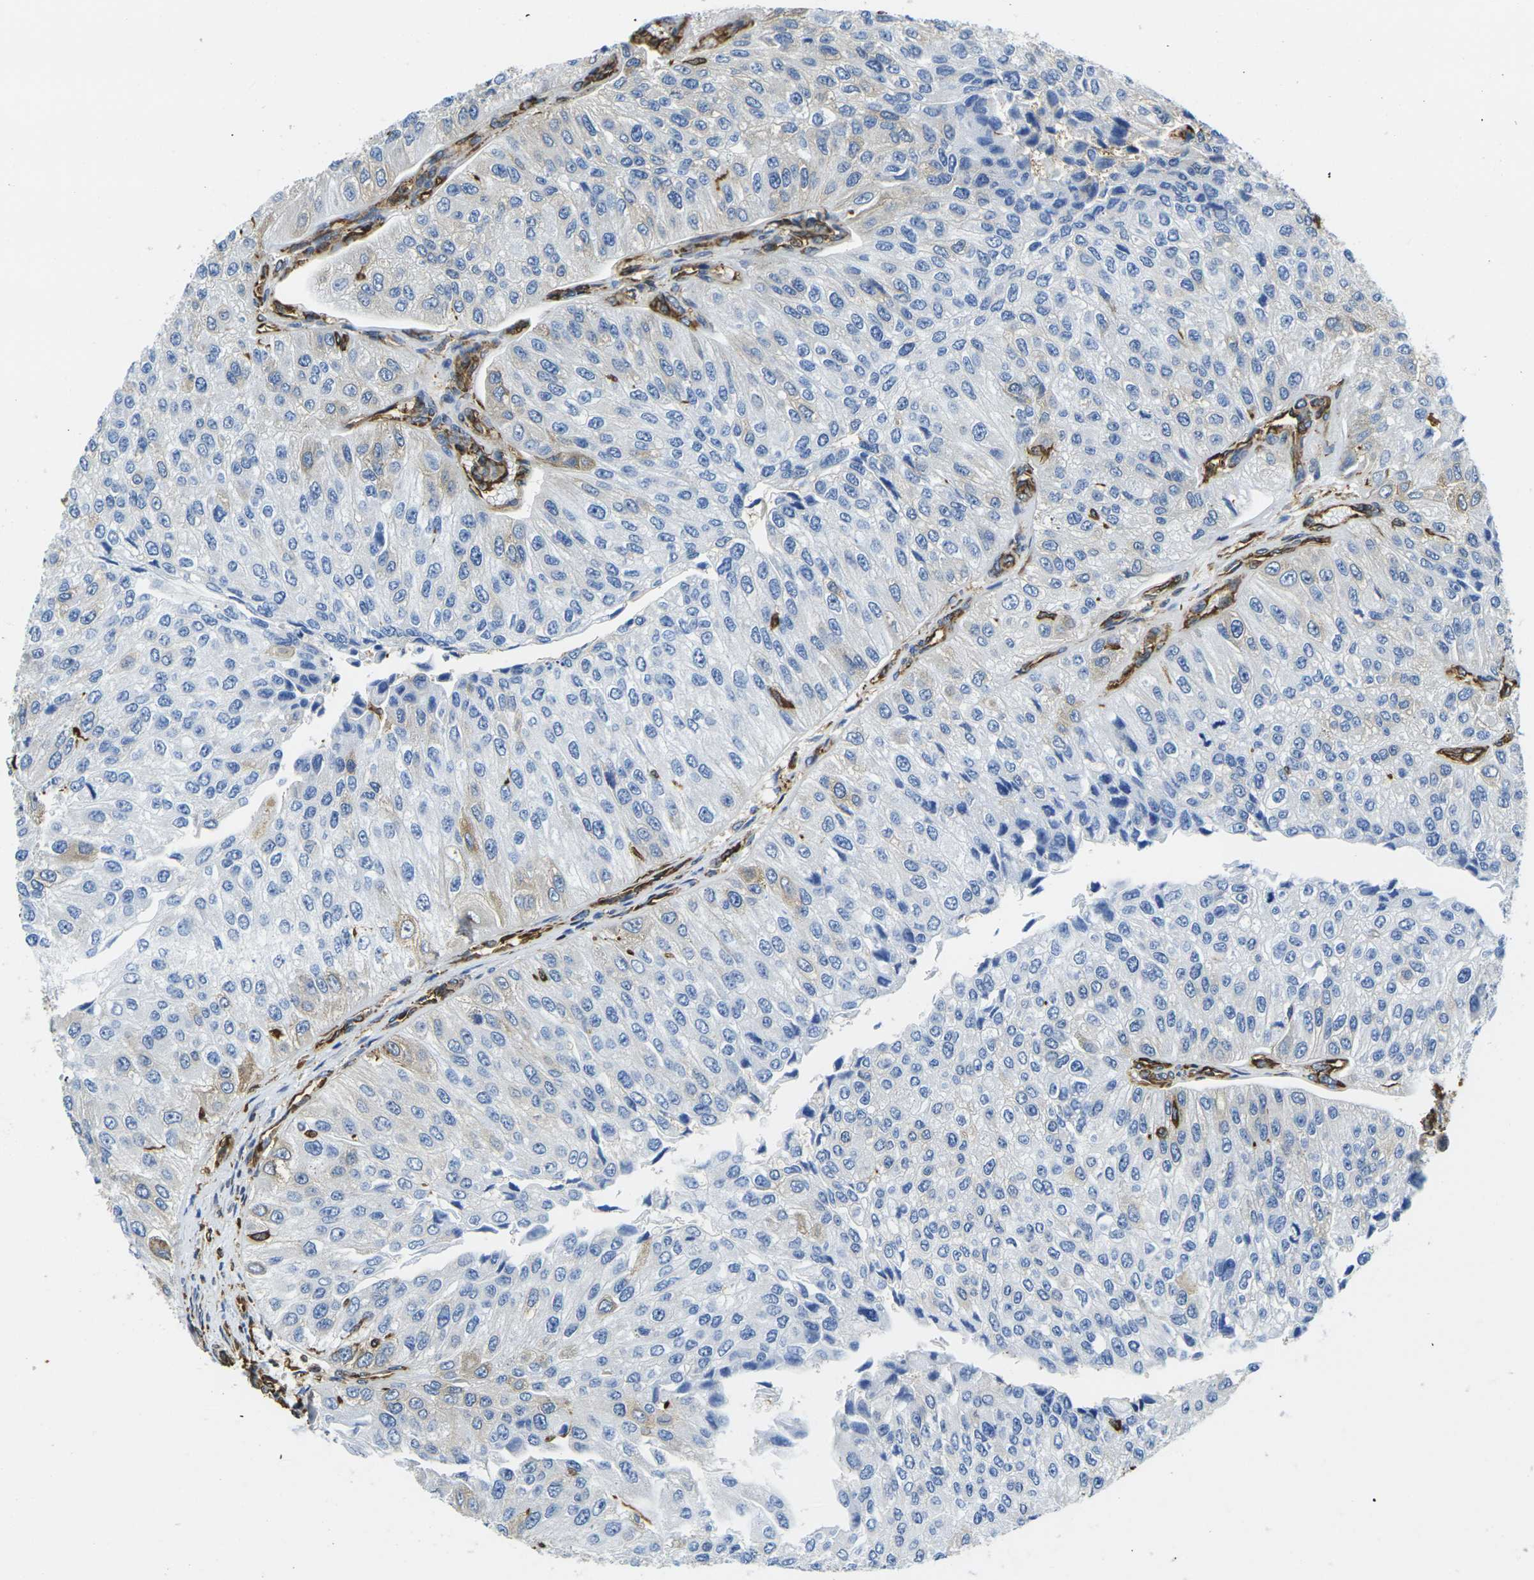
{"staining": {"intensity": "weak", "quantity": "<25%", "location": "cytoplasmic/membranous"}, "tissue": "urothelial cancer", "cell_type": "Tumor cells", "image_type": "cancer", "snomed": [{"axis": "morphology", "description": "Urothelial carcinoma, High grade"}, {"axis": "topography", "description": "Kidney"}, {"axis": "topography", "description": "Urinary bladder"}], "caption": "IHC image of urothelial cancer stained for a protein (brown), which shows no positivity in tumor cells. The staining was performed using DAB (3,3'-diaminobenzidine) to visualize the protein expression in brown, while the nuclei were stained in blue with hematoxylin (Magnification: 20x).", "gene": "FAM110D", "patient": {"sex": "male", "age": 77}}